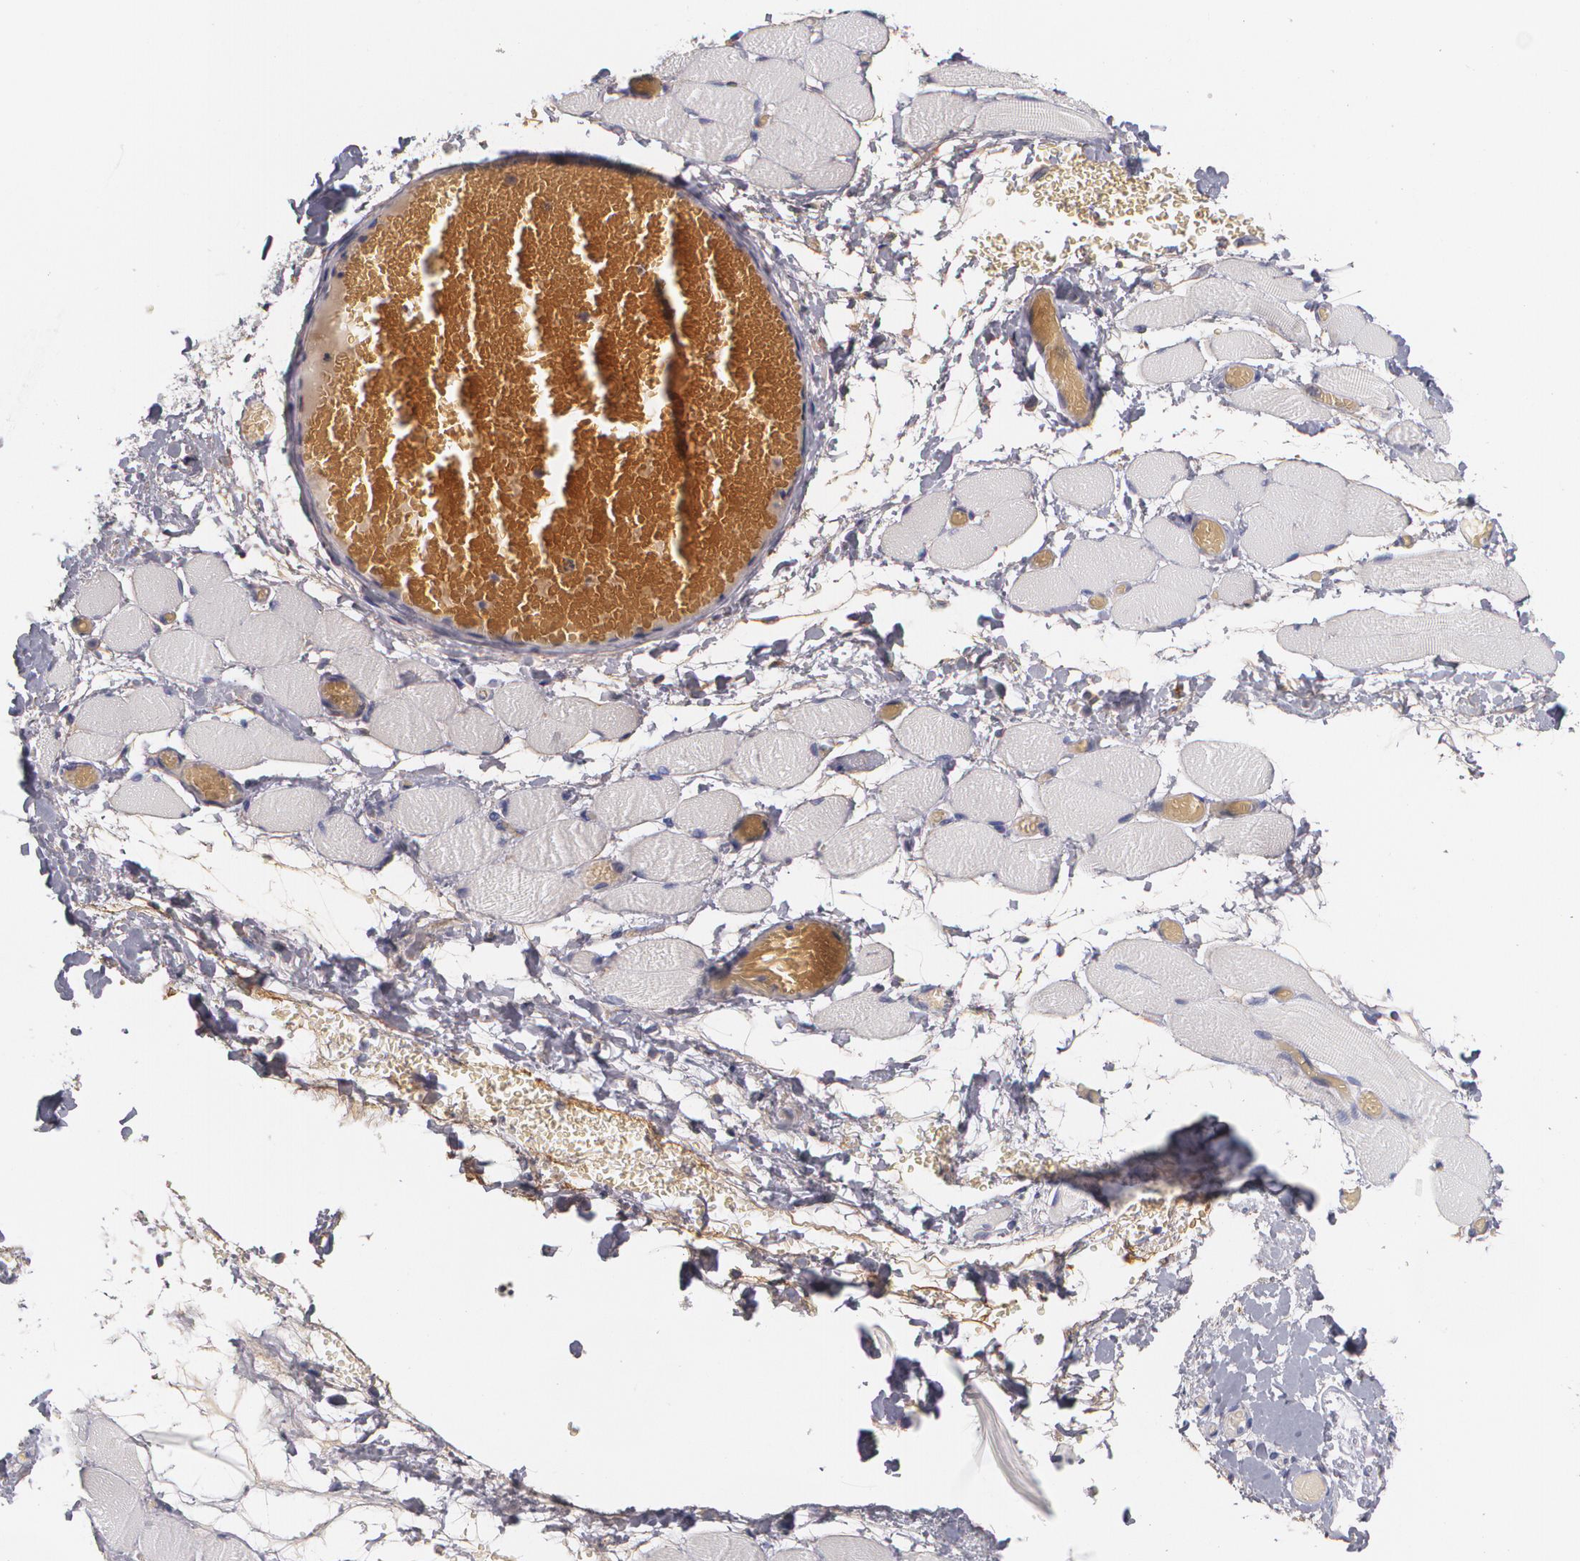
{"staining": {"intensity": "negative", "quantity": "none", "location": "none"}, "tissue": "skeletal muscle", "cell_type": "Myocytes", "image_type": "normal", "snomed": [{"axis": "morphology", "description": "Normal tissue, NOS"}, {"axis": "topography", "description": "Skeletal muscle"}, {"axis": "topography", "description": "Soft tissue"}], "caption": "DAB (3,3'-diaminobenzidine) immunohistochemical staining of benign skeletal muscle shows no significant positivity in myocytes. (DAB immunohistochemistry with hematoxylin counter stain).", "gene": "FBLN1", "patient": {"sex": "female", "age": 58}}